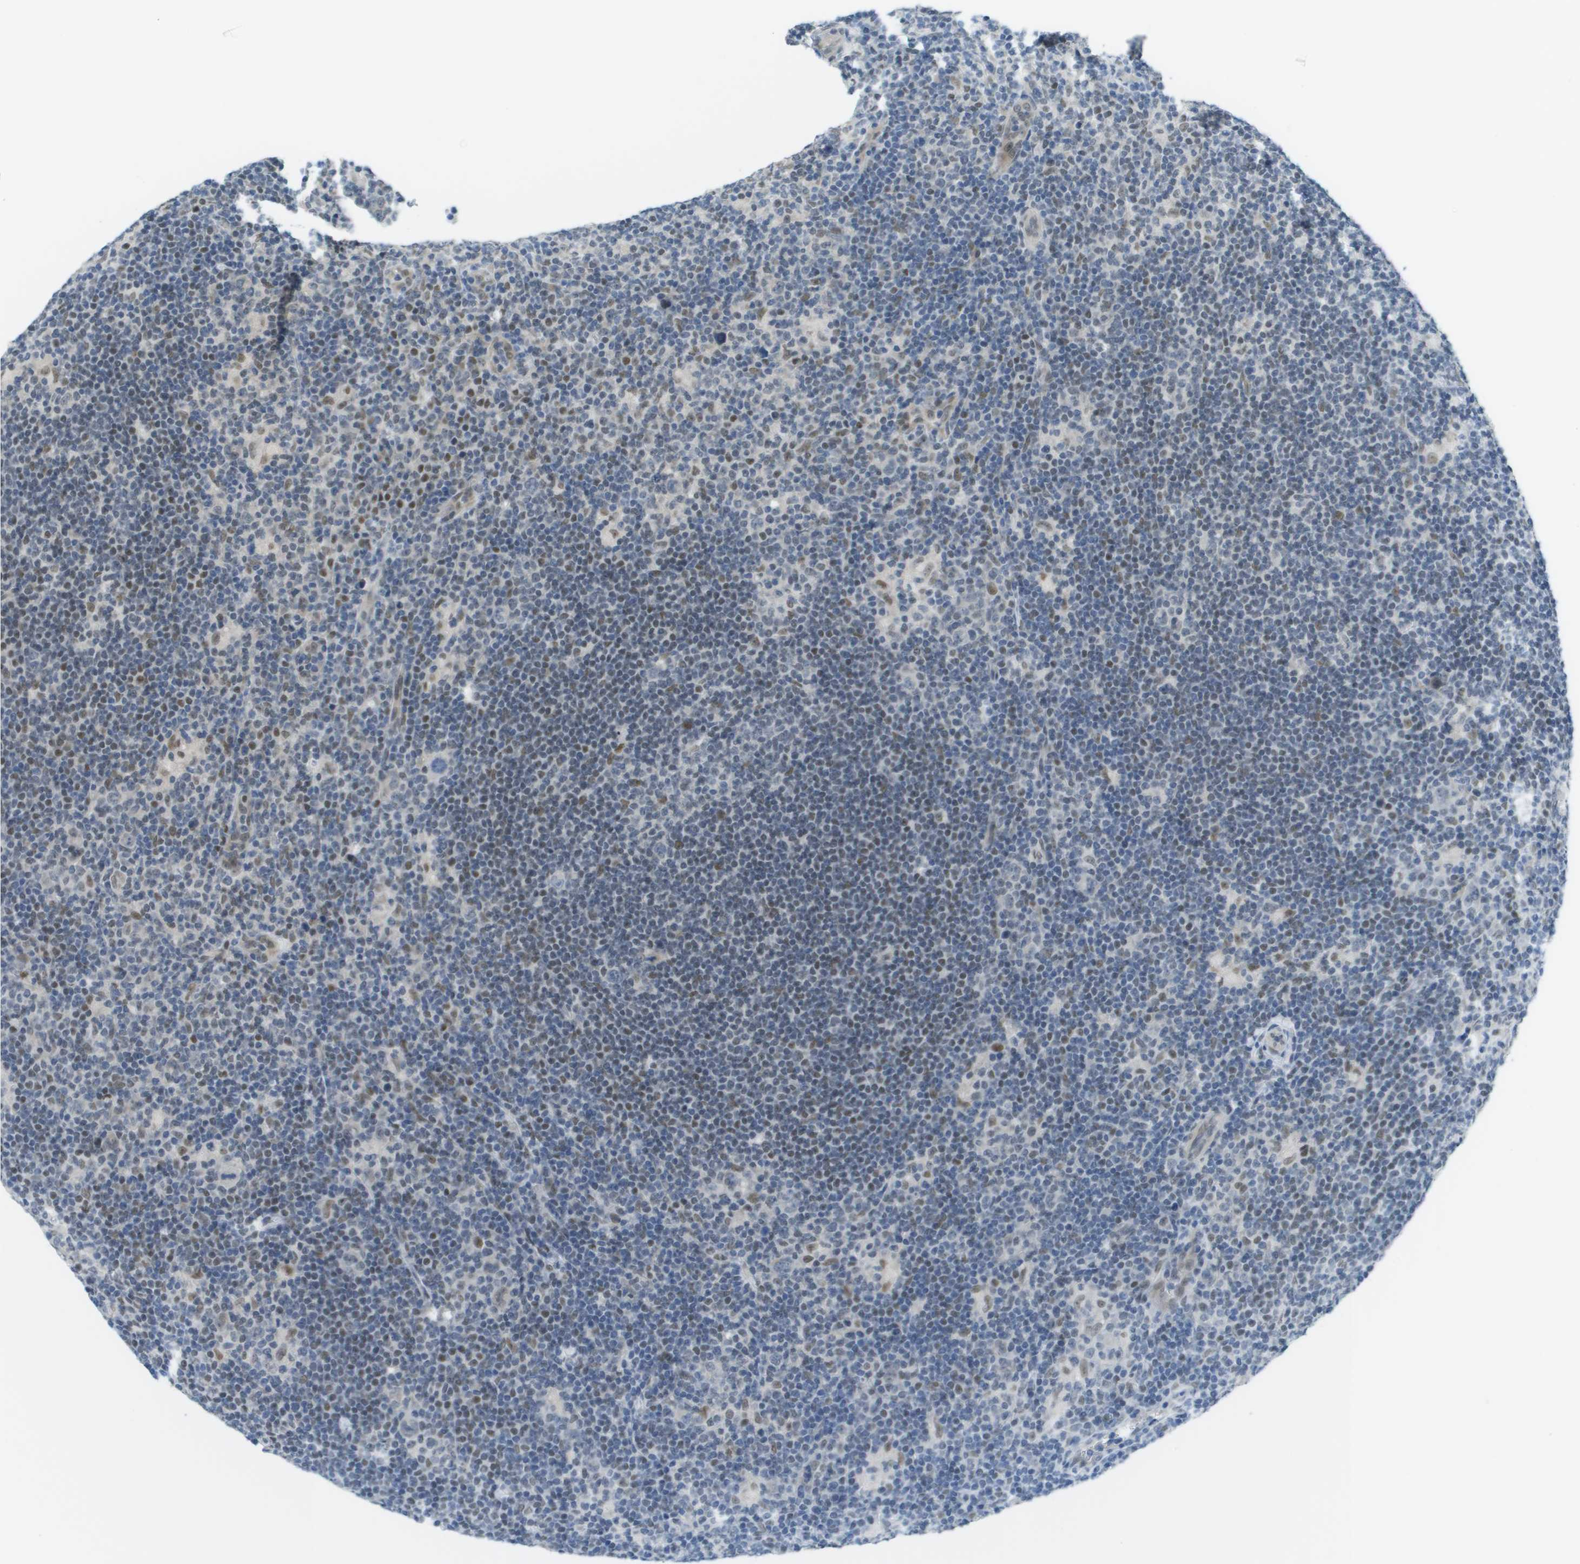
{"staining": {"intensity": "negative", "quantity": "none", "location": "none"}, "tissue": "lymphoma", "cell_type": "Tumor cells", "image_type": "cancer", "snomed": [{"axis": "morphology", "description": "Hodgkin's disease, NOS"}, {"axis": "topography", "description": "Lymph node"}], "caption": "Immunohistochemistry (IHC) photomicrograph of neoplastic tissue: human Hodgkin's disease stained with DAB (3,3'-diaminobenzidine) reveals no significant protein expression in tumor cells.", "gene": "ARID1B", "patient": {"sex": "female", "age": 57}}